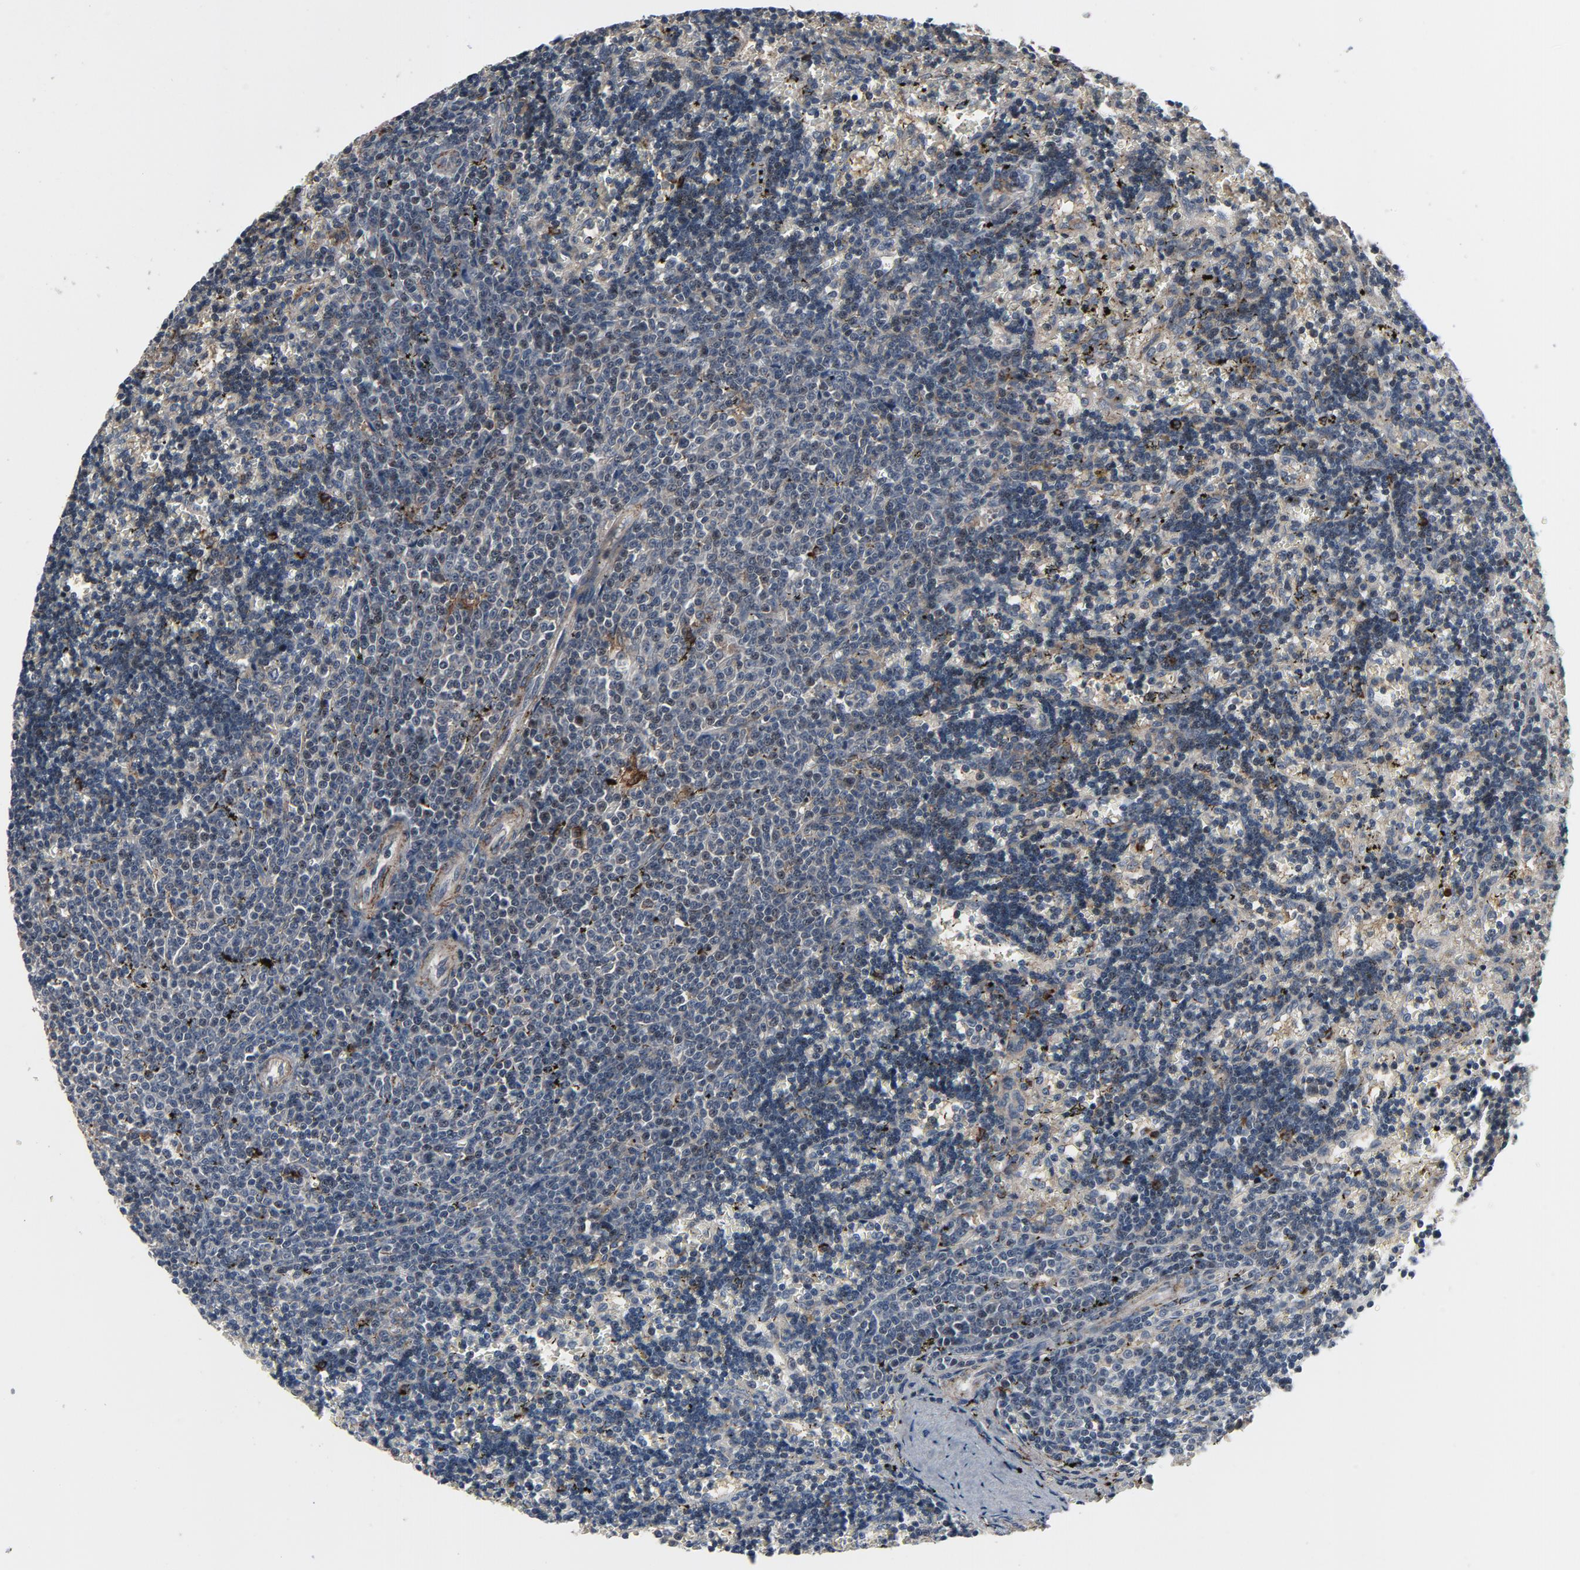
{"staining": {"intensity": "moderate", "quantity": "<25%", "location": "cytoplasmic/membranous"}, "tissue": "lymphoma", "cell_type": "Tumor cells", "image_type": "cancer", "snomed": [{"axis": "morphology", "description": "Malignant lymphoma, non-Hodgkin's type, Low grade"}, {"axis": "topography", "description": "Spleen"}], "caption": "Lymphoma was stained to show a protein in brown. There is low levels of moderate cytoplasmic/membranous positivity in about <25% of tumor cells. (IHC, brightfield microscopy, high magnification).", "gene": "PDZD4", "patient": {"sex": "male", "age": 60}}